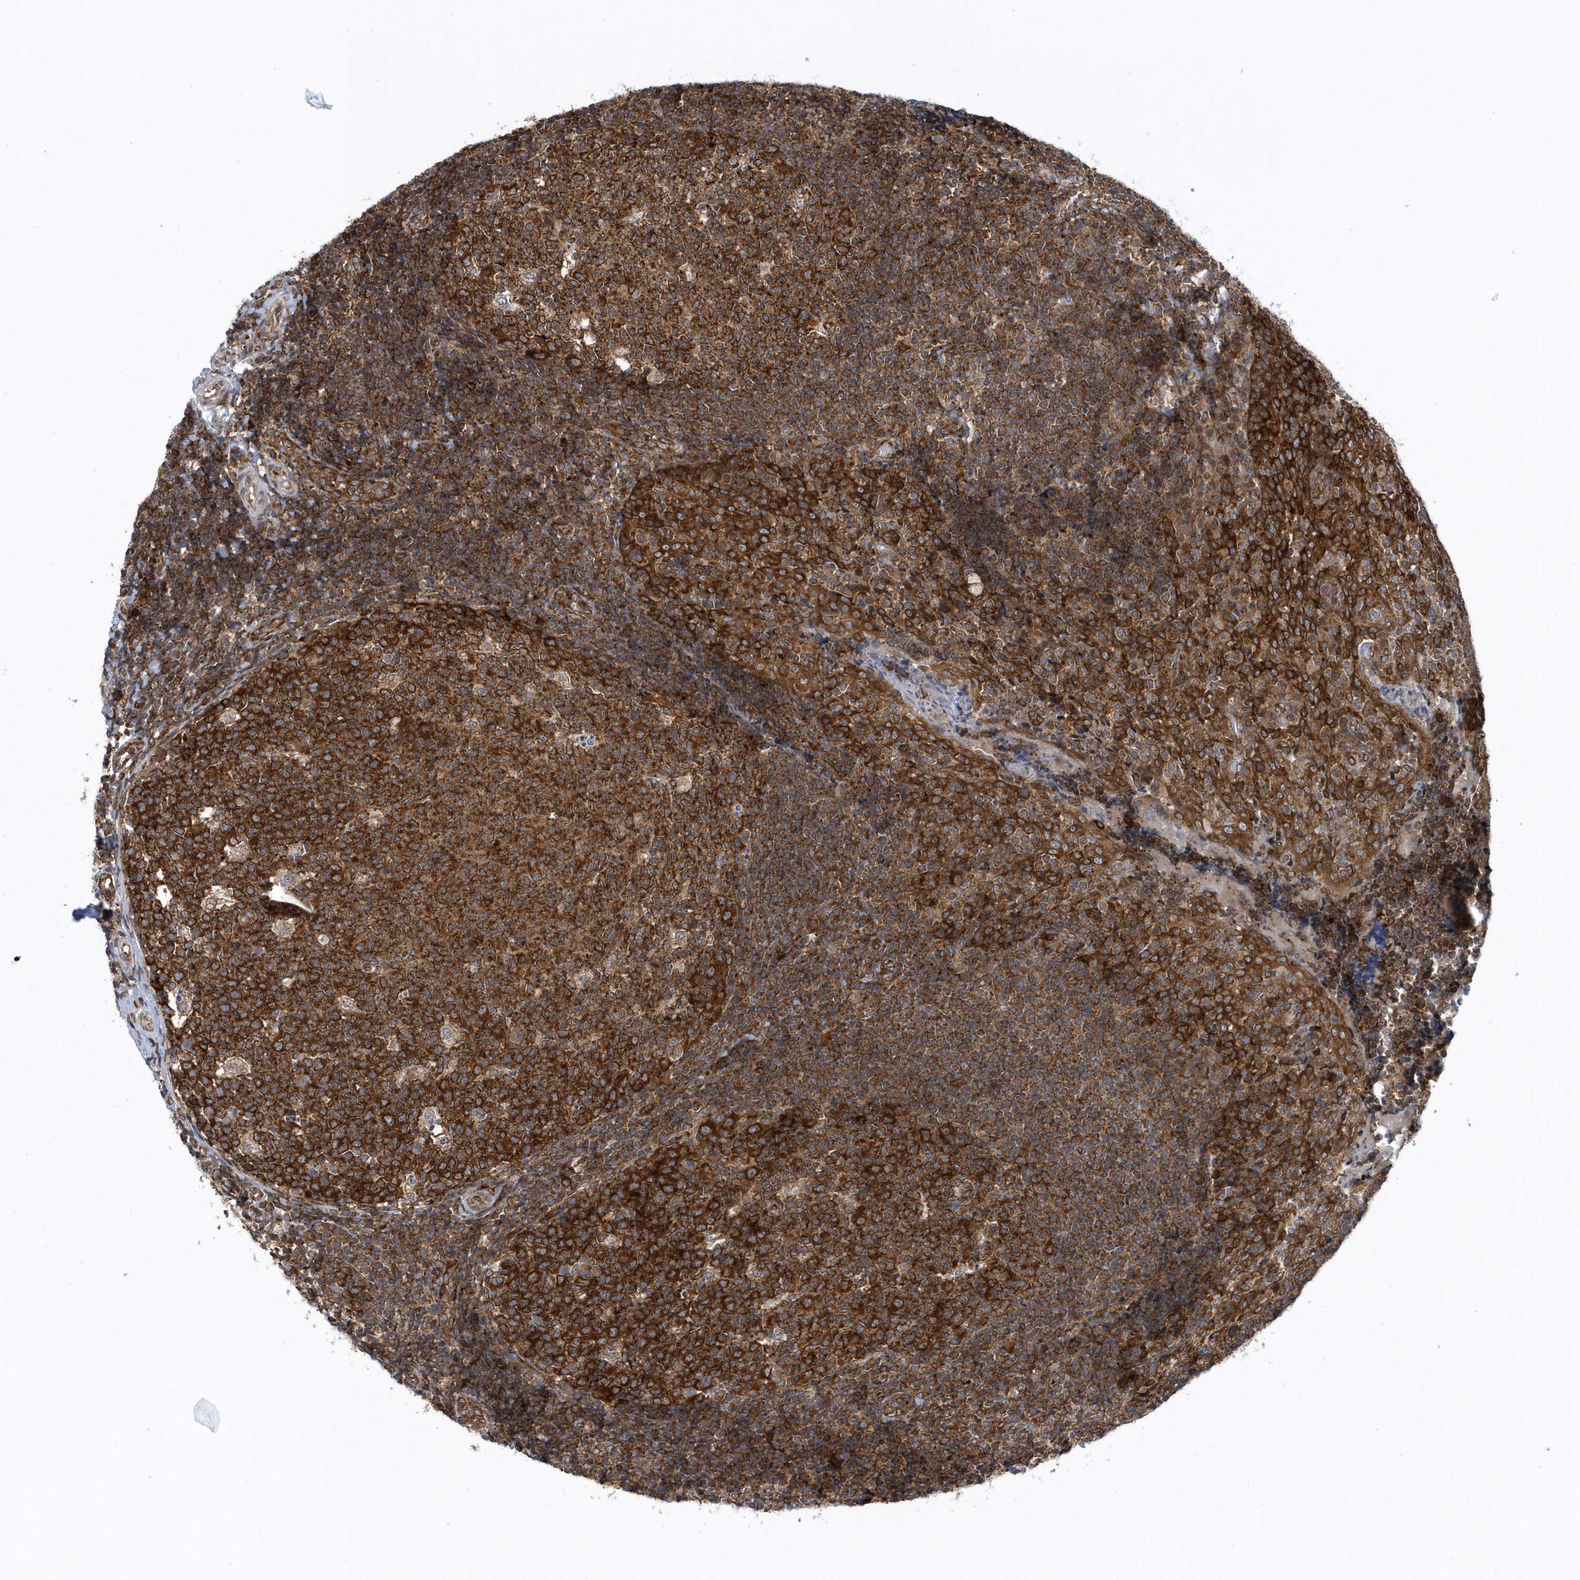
{"staining": {"intensity": "strong", "quantity": ">75%", "location": "cytoplasmic/membranous"}, "tissue": "tonsil", "cell_type": "Germinal center cells", "image_type": "normal", "snomed": [{"axis": "morphology", "description": "Normal tissue, NOS"}, {"axis": "topography", "description": "Tonsil"}], "caption": "Unremarkable tonsil shows strong cytoplasmic/membranous positivity in approximately >75% of germinal center cells (Brightfield microscopy of DAB IHC at high magnification)..", "gene": "PHF1", "patient": {"sex": "female", "age": 19}}